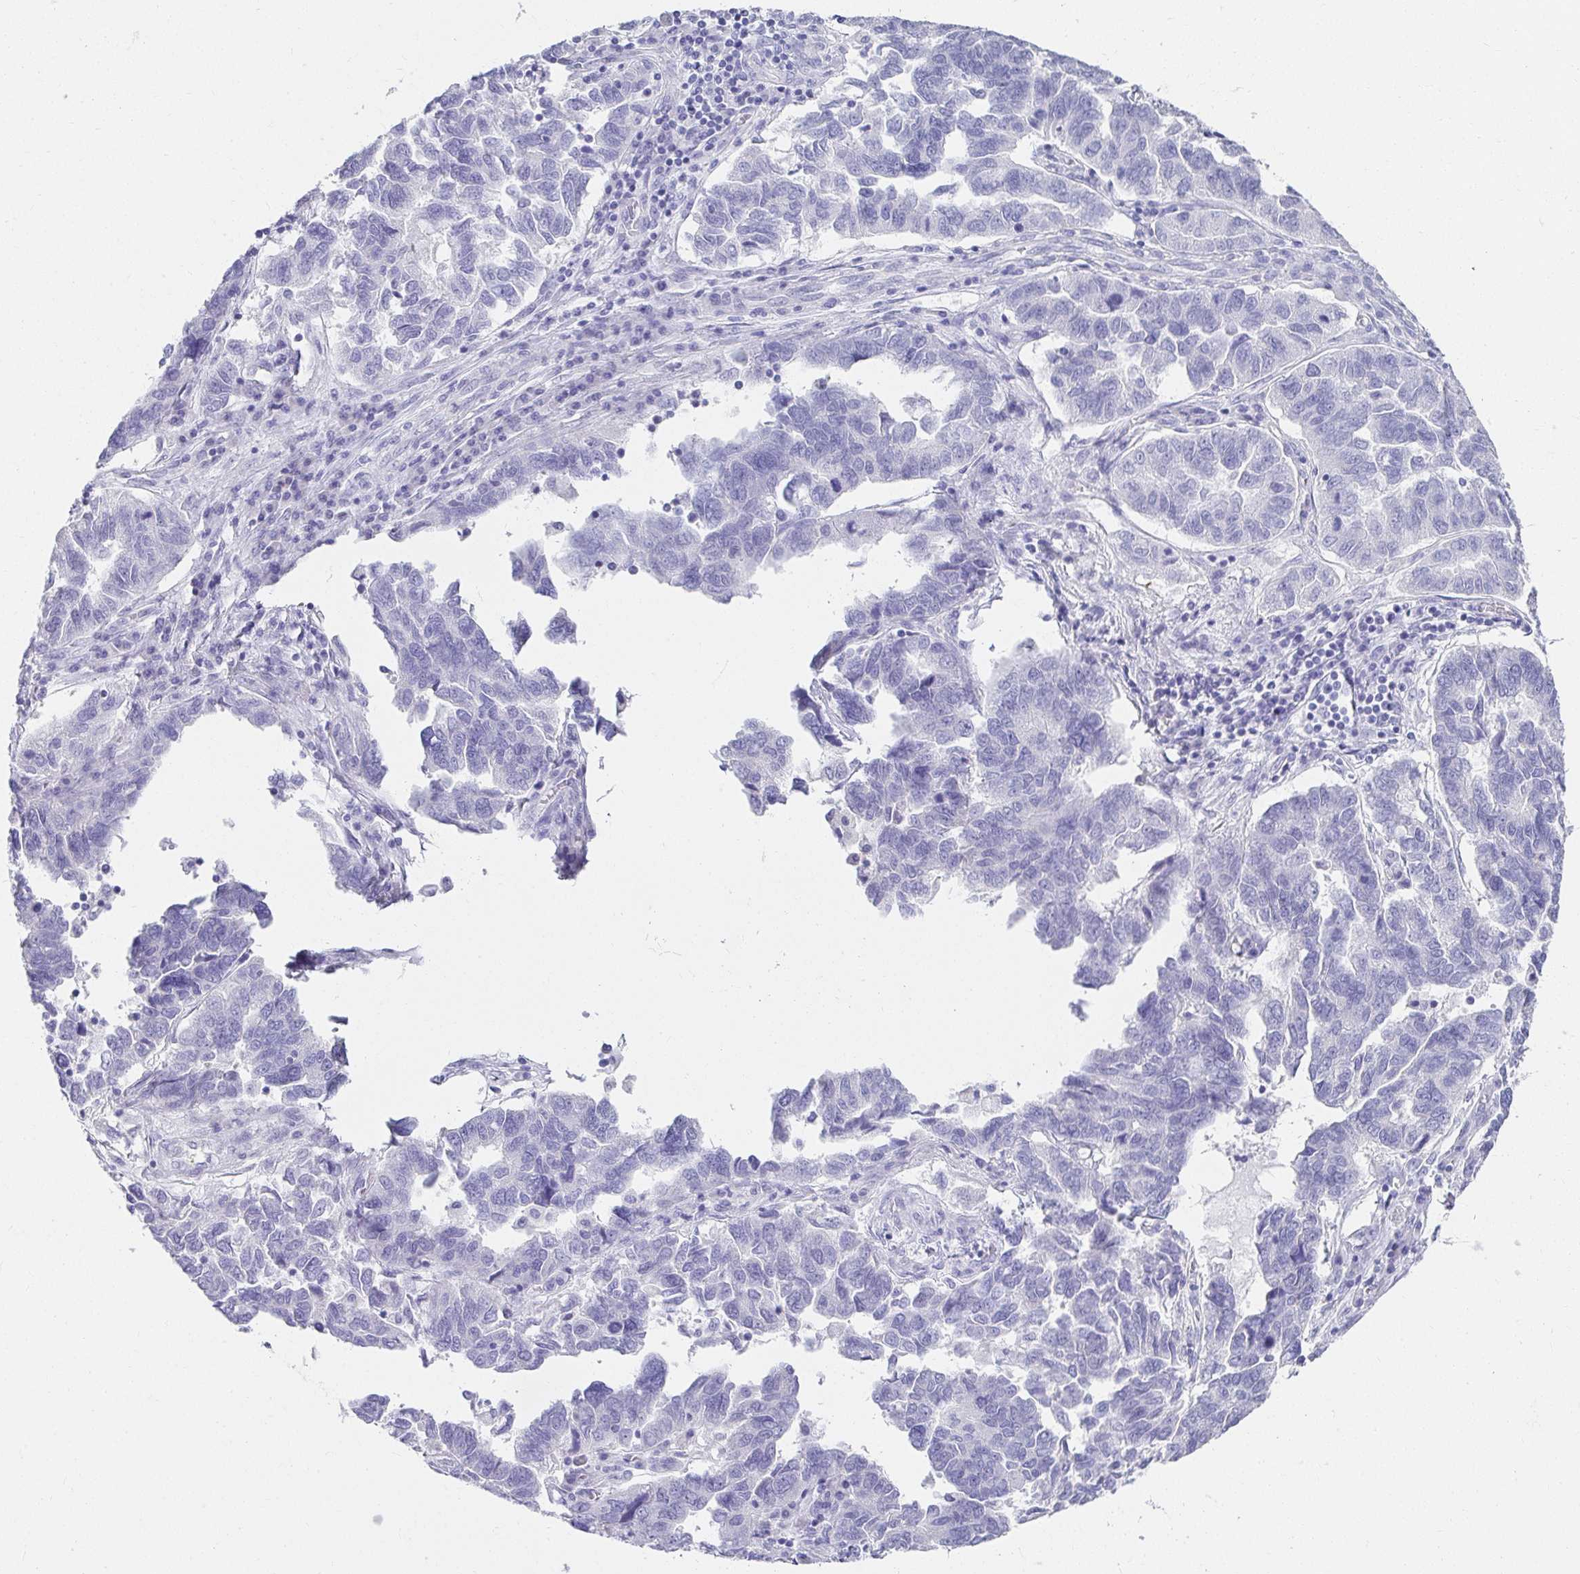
{"staining": {"intensity": "negative", "quantity": "none", "location": "none"}, "tissue": "ovarian cancer", "cell_type": "Tumor cells", "image_type": "cancer", "snomed": [{"axis": "morphology", "description": "Cystadenocarcinoma, serous, NOS"}, {"axis": "topography", "description": "Ovary"}], "caption": "Human serous cystadenocarcinoma (ovarian) stained for a protein using IHC displays no staining in tumor cells.", "gene": "VGLL1", "patient": {"sex": "female", "age": 64}}